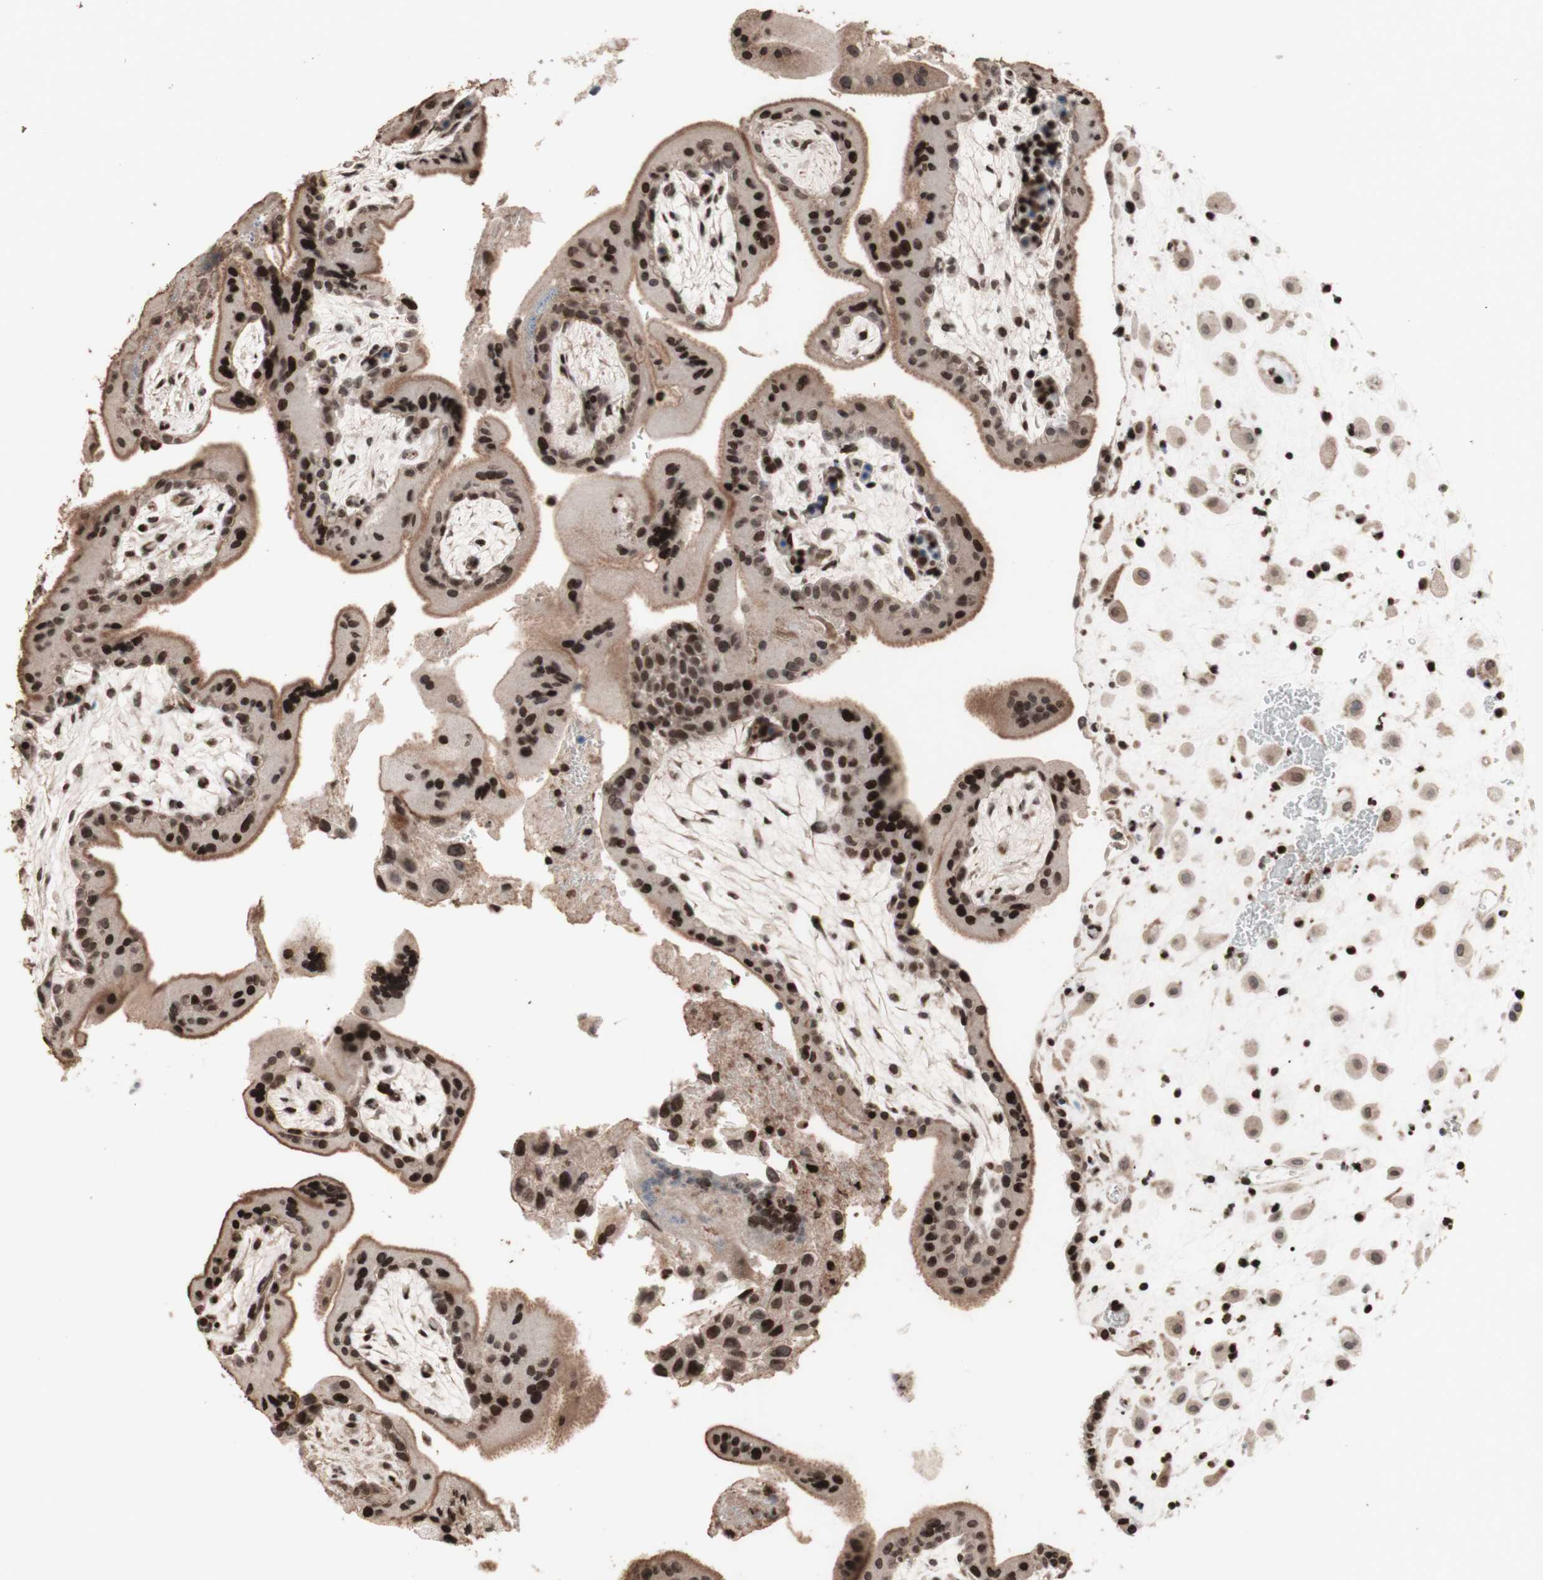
{"staining": {"intensity": "weak", "quantity": ">75%", "location": "cytoplasmic/membranous"}, "tissue": "placenta", "cell_type": "Decidual cells", "image_type": "normal", "snomed": [{"axis": "morphology", "description": "Normal tissue, NOS"}, {"axis": "topography", "description": "Placenta"}], "caption": "Placenta stained for a protein (brown) demonstrates weak cytoplasmic/membranous positive staining in approximately >75% of decidual cells.", "gene": "POLA1", "patient": {"sex": "female", "age": 35}}